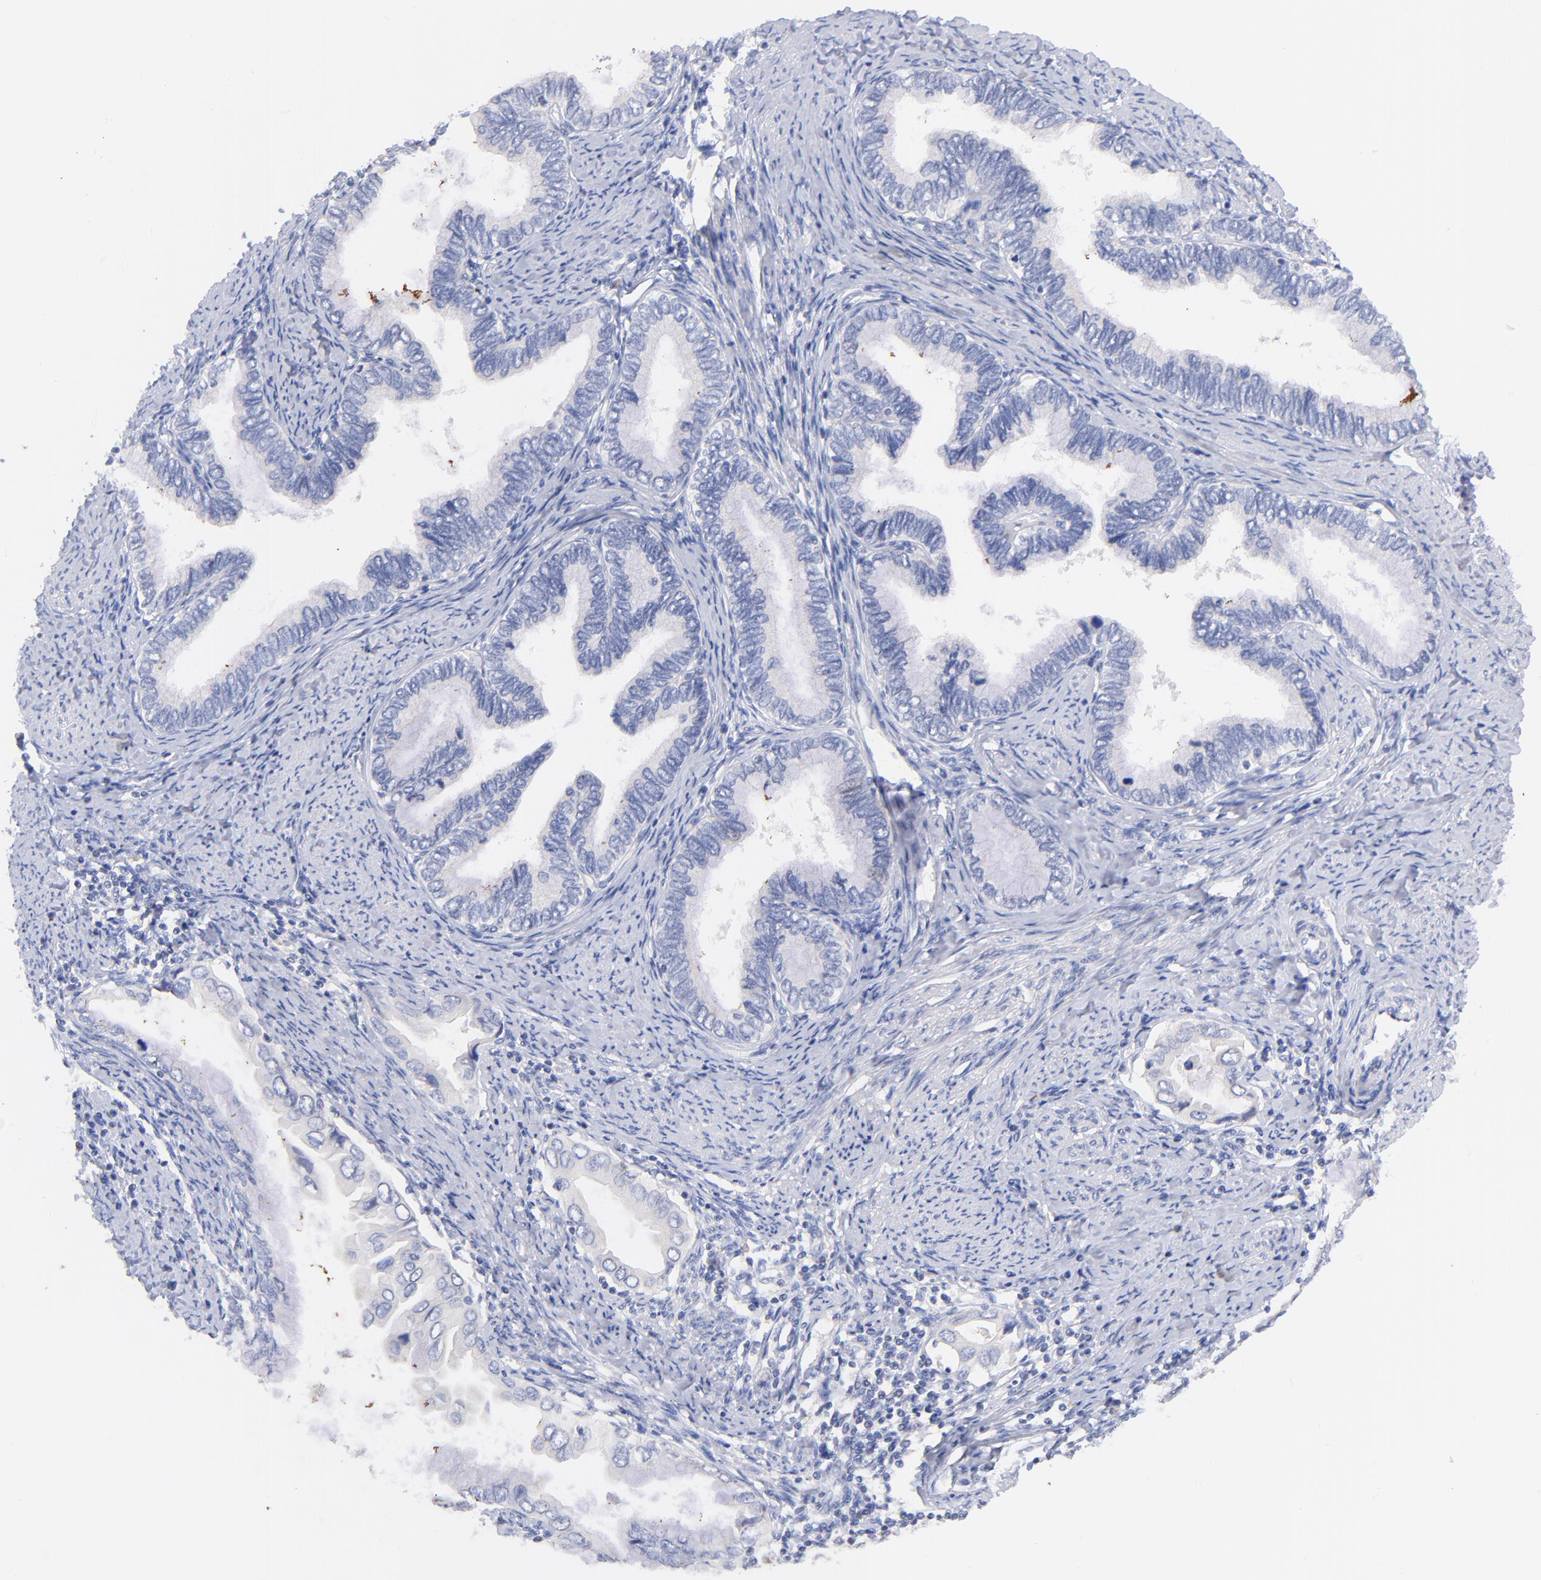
{"staining": {"intensity": "negative", "quantity": "none", "location": "none"}, "tissue": "cervical cancer", "cell_type": "Tumor cells", "image_type": "cancer", "snomed": [{"axis": "morphology", "description": "Adenocarcinoma, NOS"}, {"axis": "topography", "description": "Cervix"}], "caption": "Human cervical adenocarcinoma stained for a protein using immunohistochemistry (IHC) reveals no expression in tumor cells.", "gene": "IGLV7-43", "patient": {"sex": "female", "age": 49}}